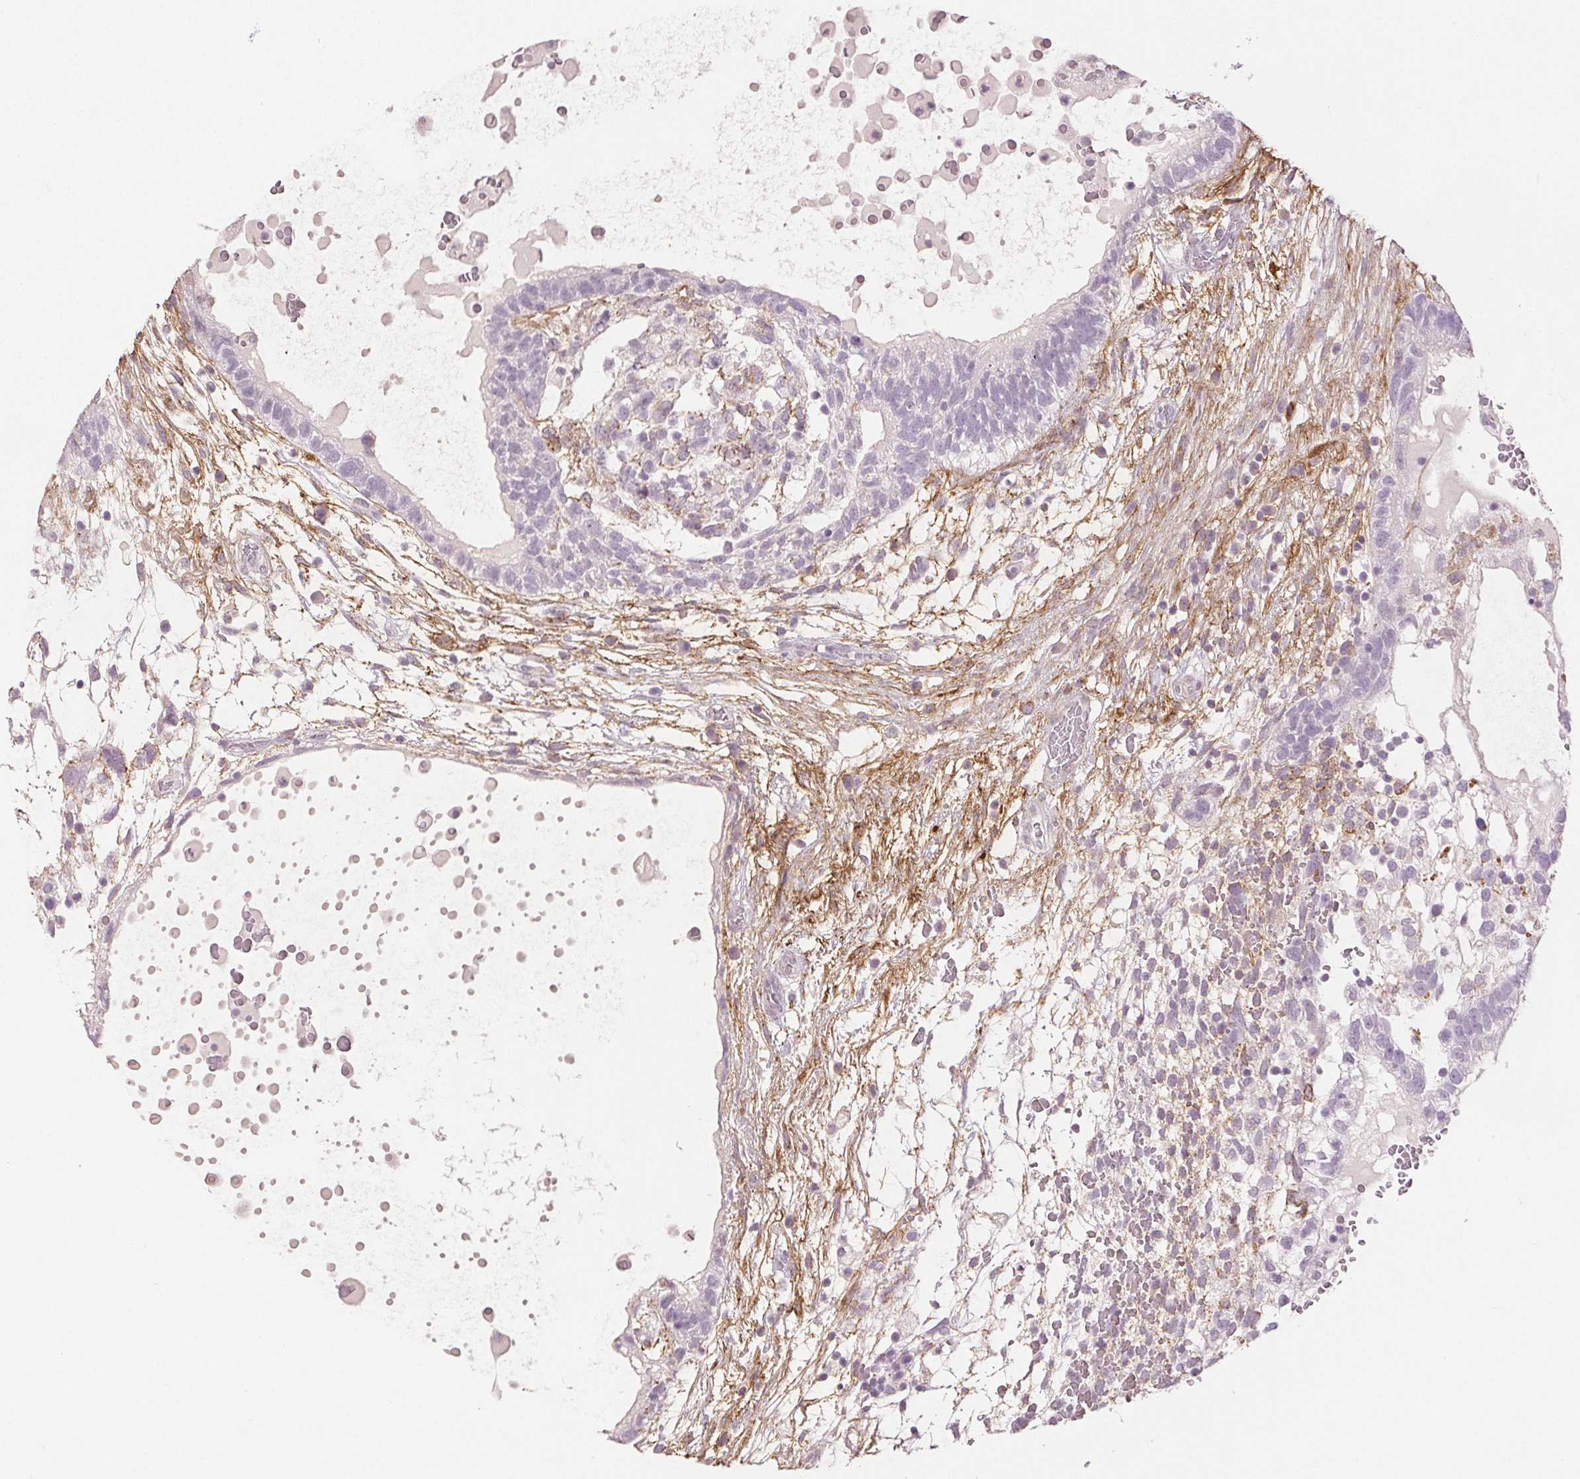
{"staining": {"intensity": "negative", "quantity": "none", "location": "none"}, "tissue": "testis cancer", "cell_type": "Tumor cells", "image_type": "cancer", "snomed": [{"axis": "morphology", "description": "Normal tissue, NOS"}, {"axis": "morphology", "description": "Carcinoma, Embryonal, NOS"}, {"axis": "topography", "description": "Testis"}], "caption": "Embryonal carcinoma (testis) was stained to show a protein in brown. There is no significant expression in tumor cells.", "gene": "FBN1", "patient": {"sex": "male", "age": 32}}